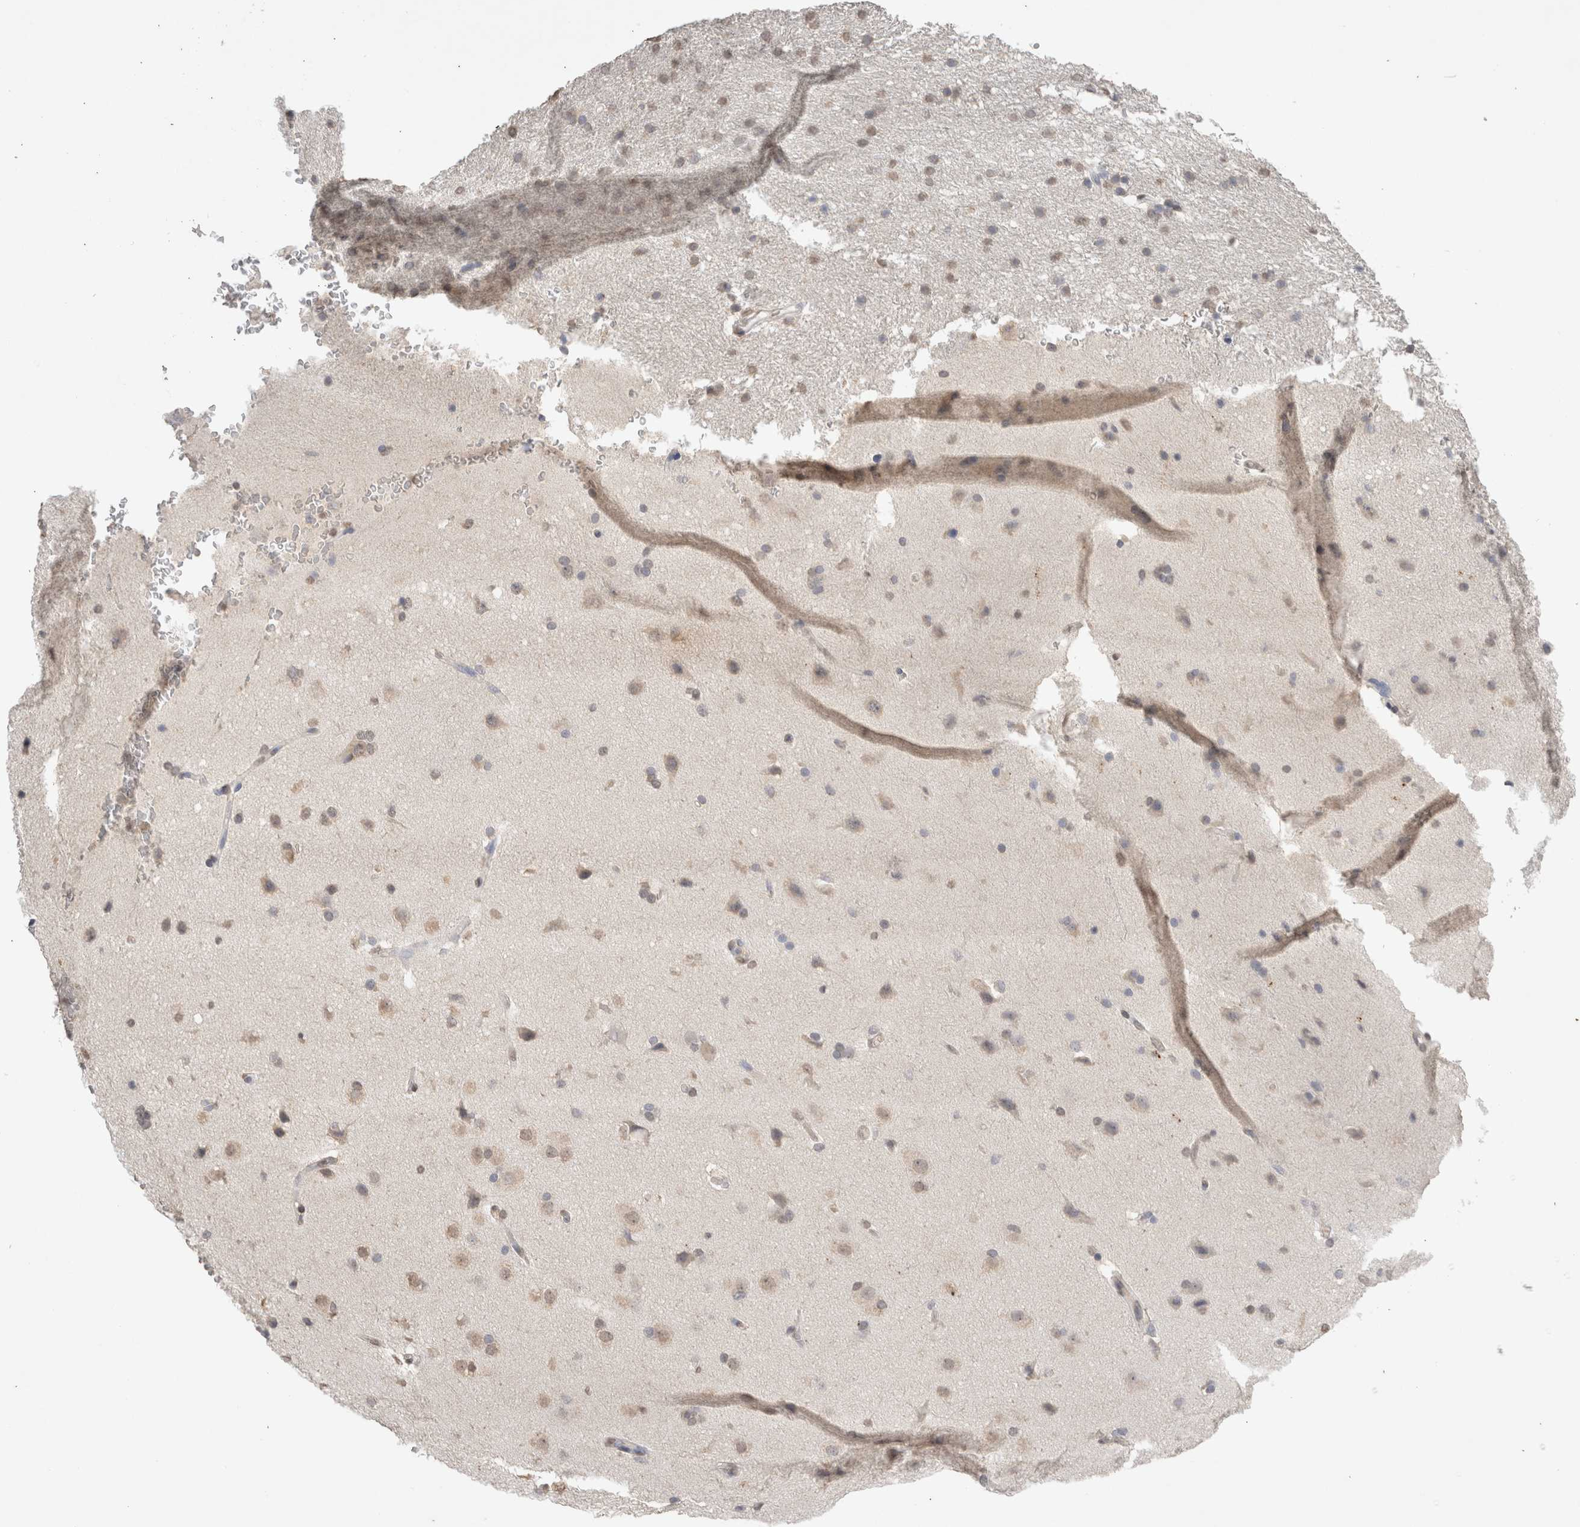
{"staining": {"intensity": "weak", "quantity": "25%-75%", "location": "cytoplasmic/membranous,nuclear"}, "tissue": "glioma", "cell_type": "Tumor cells", "image_type": "cancer", "snomed": [{"axis": "morphology", "description": "Glioma, malignant, Low grade"}, {"axis": "topography", "description": "Brain"}], "caption": "Weak cytoplasmic/membranous and nuclear protein staining is present in about 25%-75% of tumor cells in glioma. Using DAB (3,3'-diaminobenzidine) (brown) and hematoxylin (blue) stains, captured at high magnification using brightfield microscopy.", "gene": "LGALS2", "patient": {"sex": "female", "age": 37}}